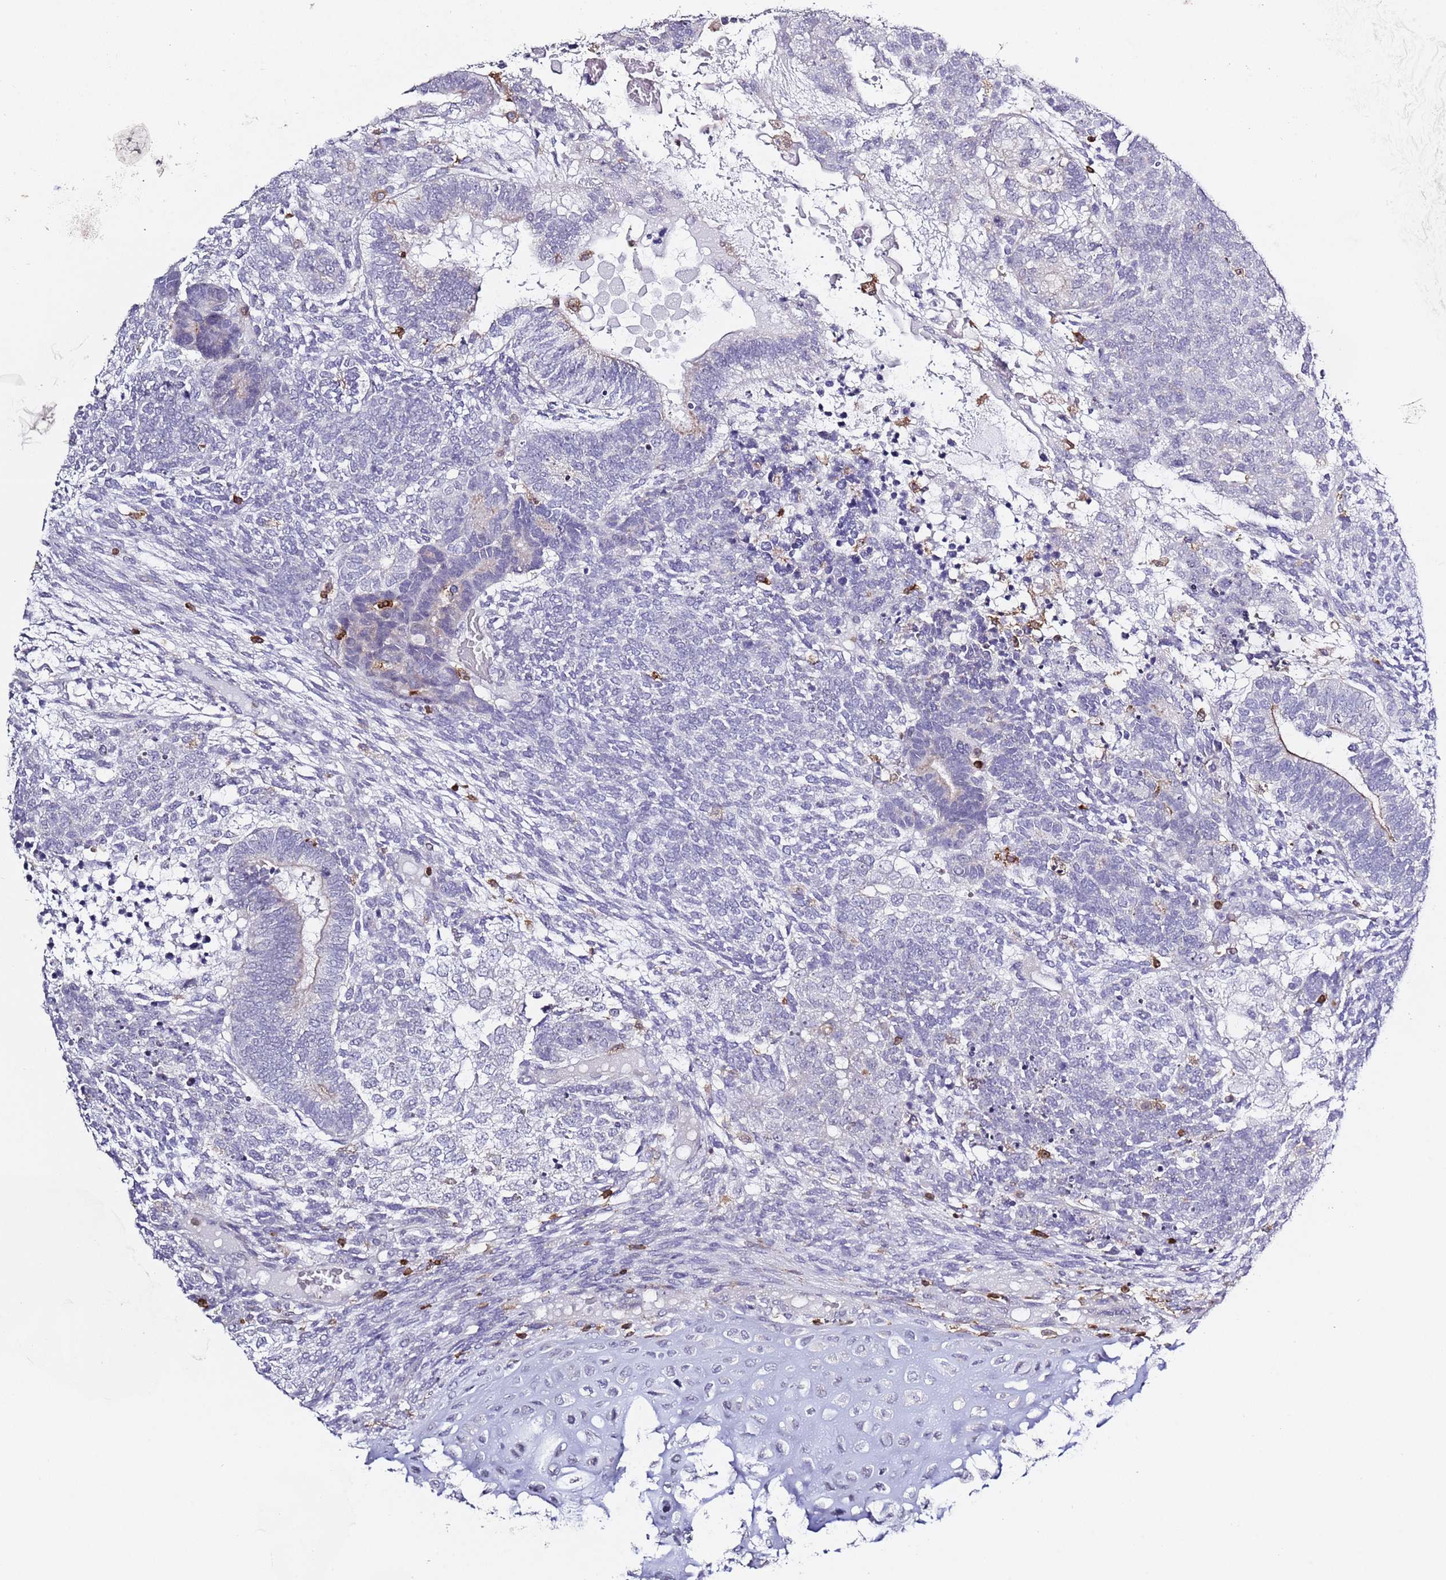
{"staining": {"intensity": "negative", "quantity": "none", "location": "none"}, "tissue": "testis cancer", "cell_type": "Tumor cells", "image_type": "cancer", "snomed": [{"axis": "morphology", "description": "Carcinoma, Embryonal, NOS"}, {"axis": "topography", "description": "Testis"}], "caption": "Embryonal carcinoma (testis) stained for a protein using immunohistochemistry (IHC) exhibits no staining tumor cells.", "gene": "LPXN", "patient": {"sex": "male", "age": 23}}